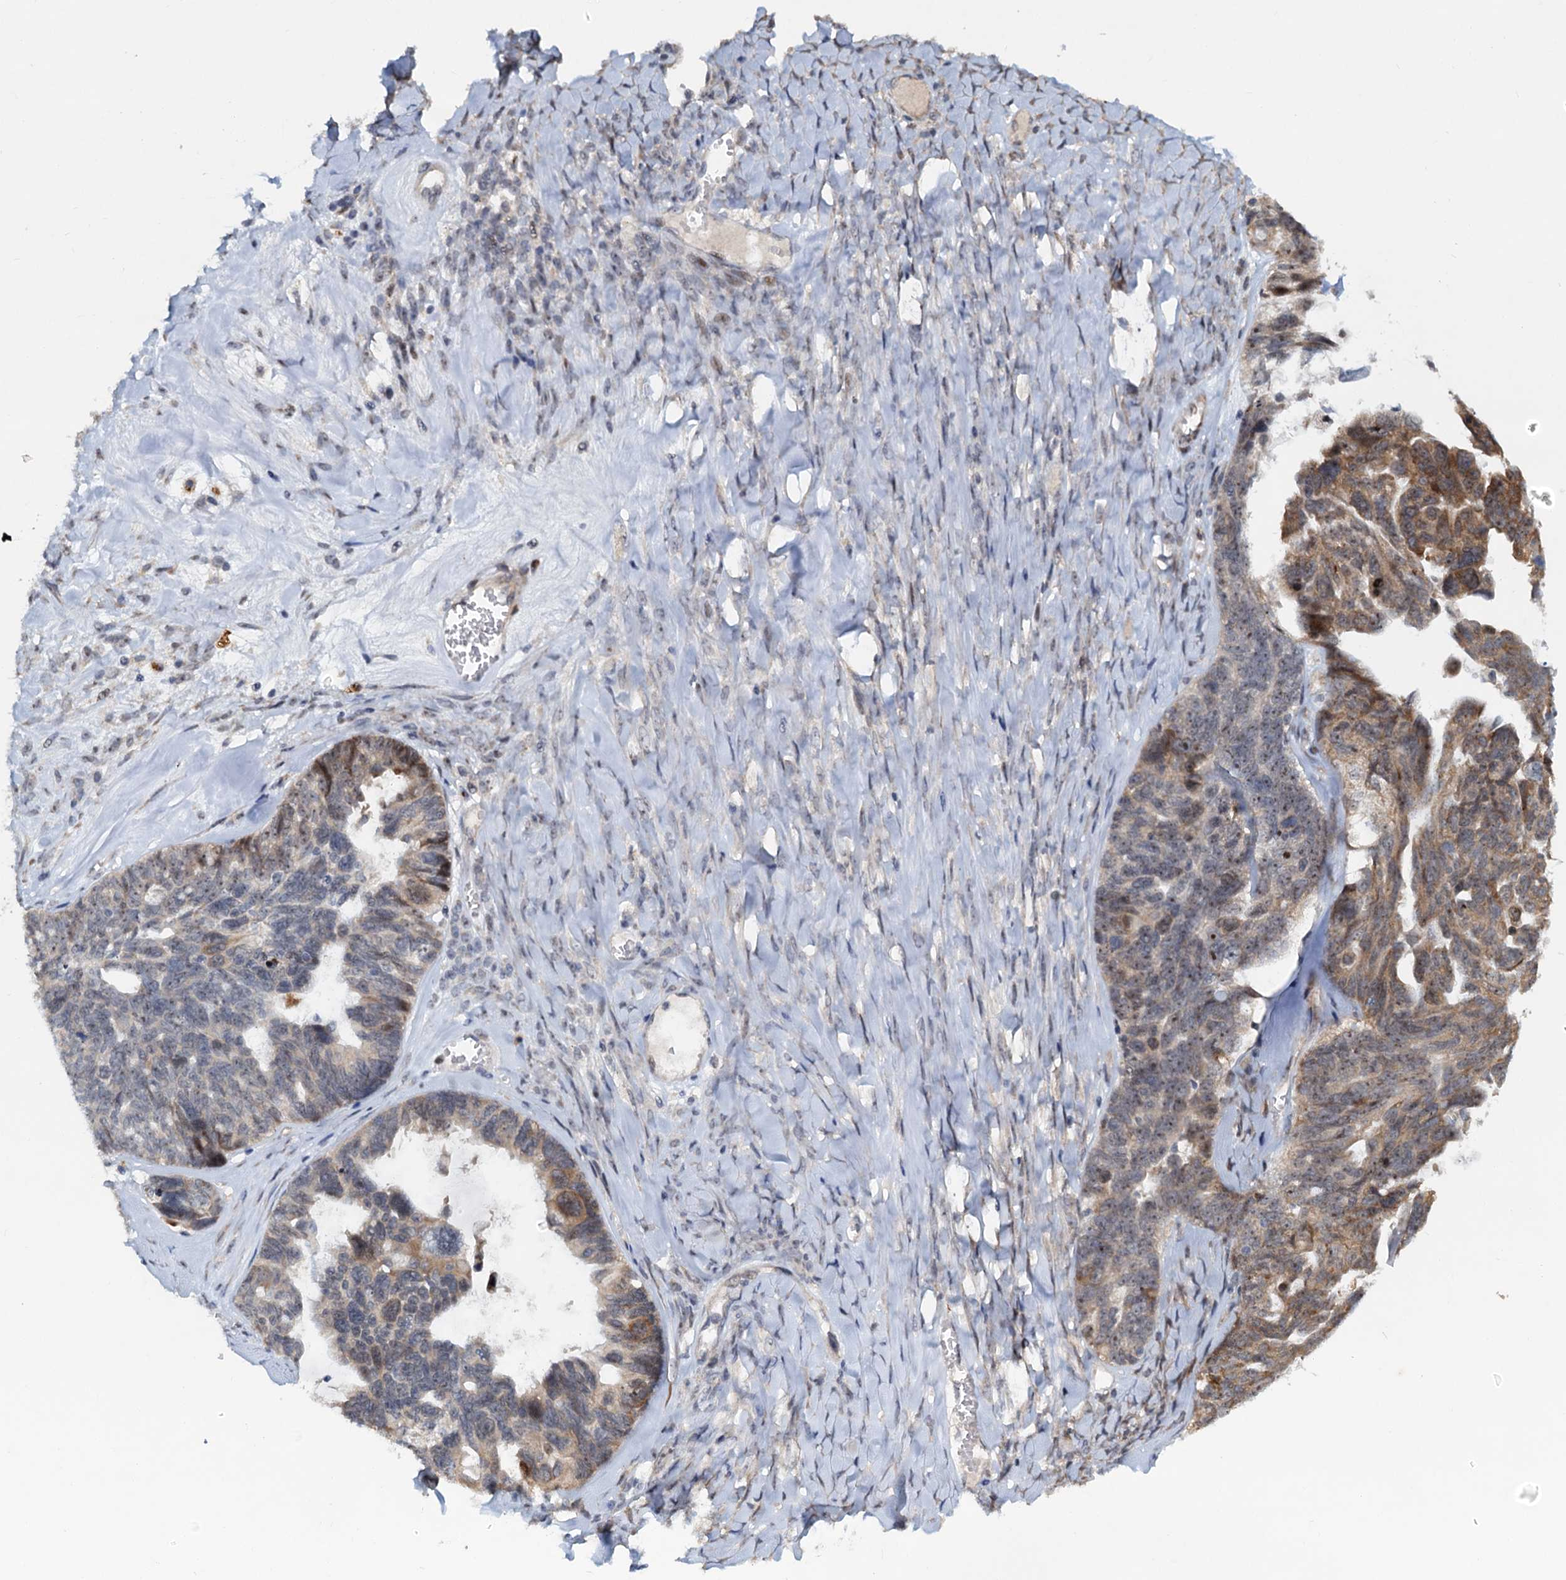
{"staining": {"intensity": "moderate", "quantity": "25%-75%", "location": "cytoplasmic/membranous,nuclear"}, "tissue": "ovarian cancer", "cell_type": "Tumor cells", "image_type": "cancer", "snomed": [{"axis": "morphology", "description": "Cystadenocarcinoma, serous, NOS"}, {"axis": "topography", "description": "Ovary"}], "caption": "Protein staining shows moderate cytoplasmic/membranous and nuclear expression in approximately 25%-75% of tumor cells in ovarian cancer. Using DAB (brown) and hematoxylin (blue) stains, captured at high magnification using brightfield microscopy.", "gene": "DNAJC21", "patient": {"sex": "female", "age": 79}}